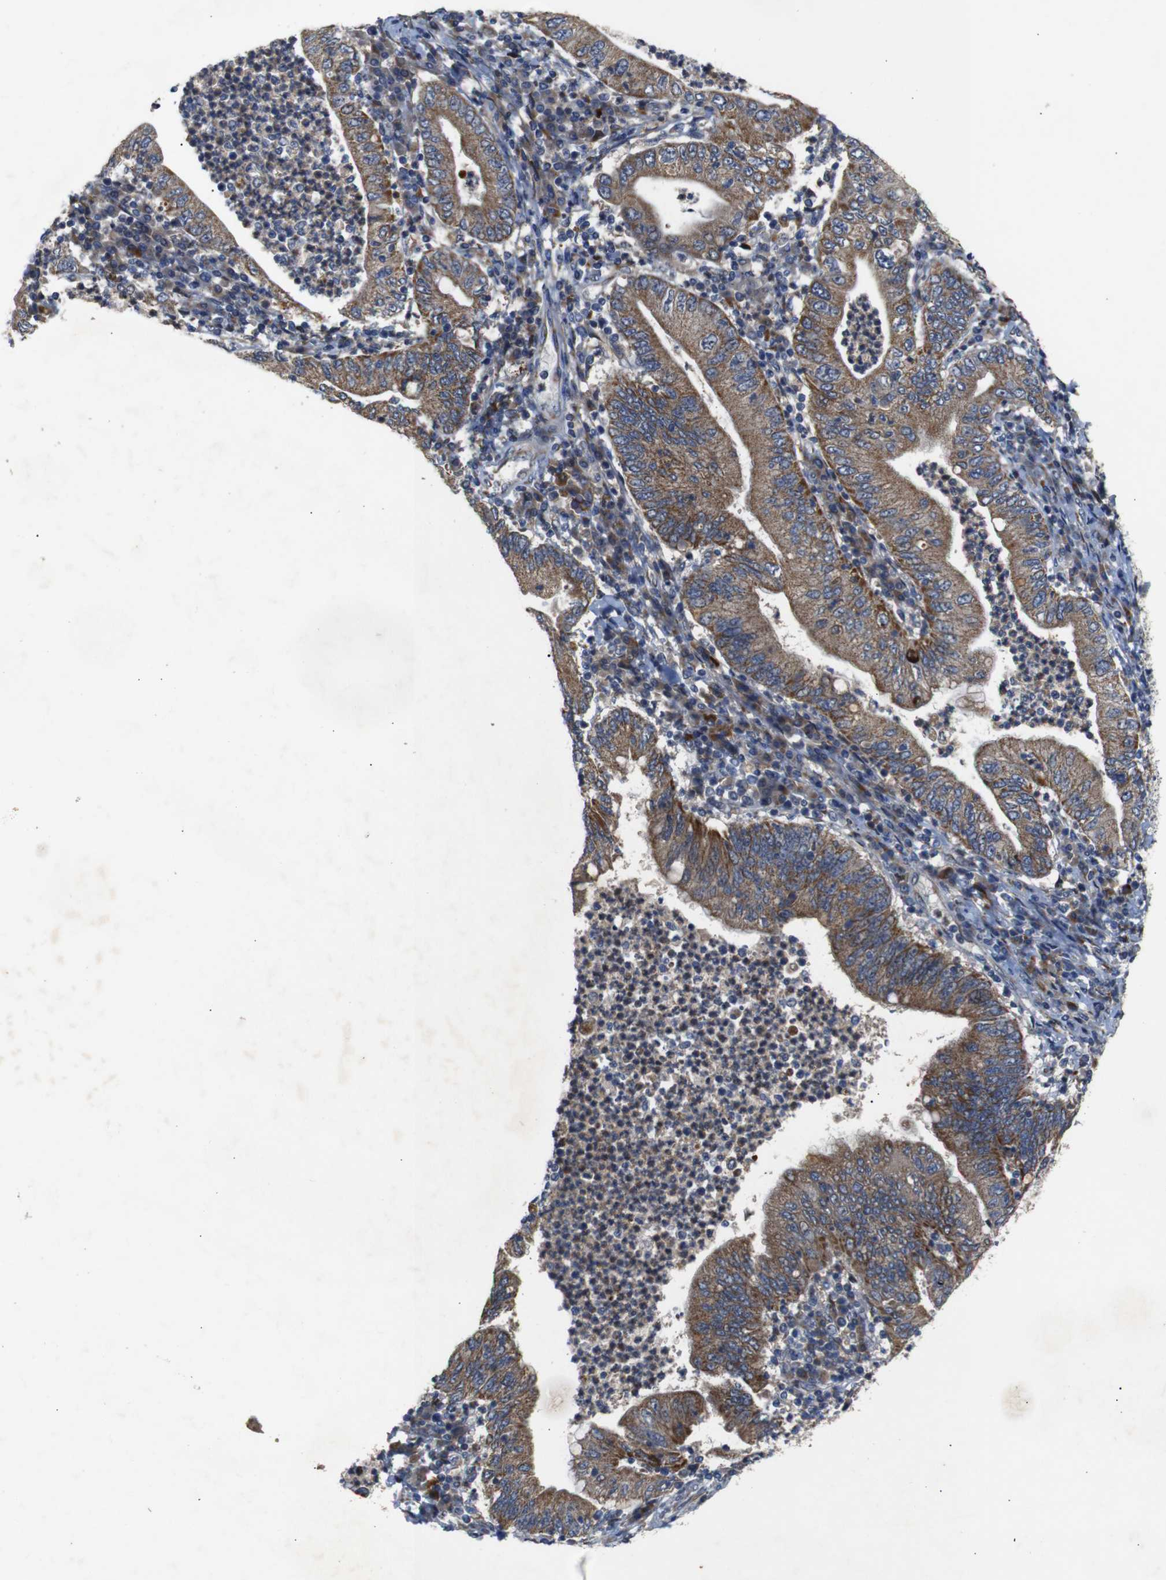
{"staining": {"intensity": "moderate", "quantity": ">75%", "location": "cytoplasmic/membranous"}, "tissue": "stomach cancer", "cell_type": "Tumor cells", "image_type": "cancer", "snomed": [{"axis": "morphology", "description": "Normal tissue, NOS"}, {"axis": "morphology", "description": "Adenocarcinoma, NOS"}, {"axis": "topography", "description": "Esophagus"}, {"axis": "topography", "description": "Stomach, upper"}, {"axis": "topography", "description": "Peripheral nerve tissue"}], "caption": "Moderate cytoplasmic/membranous positivity is seen in about >75% of tumor cells in adenocarcinoma (stomach).", "gene": "CHST10", "patient": {"sex": "male", "age": 62}}